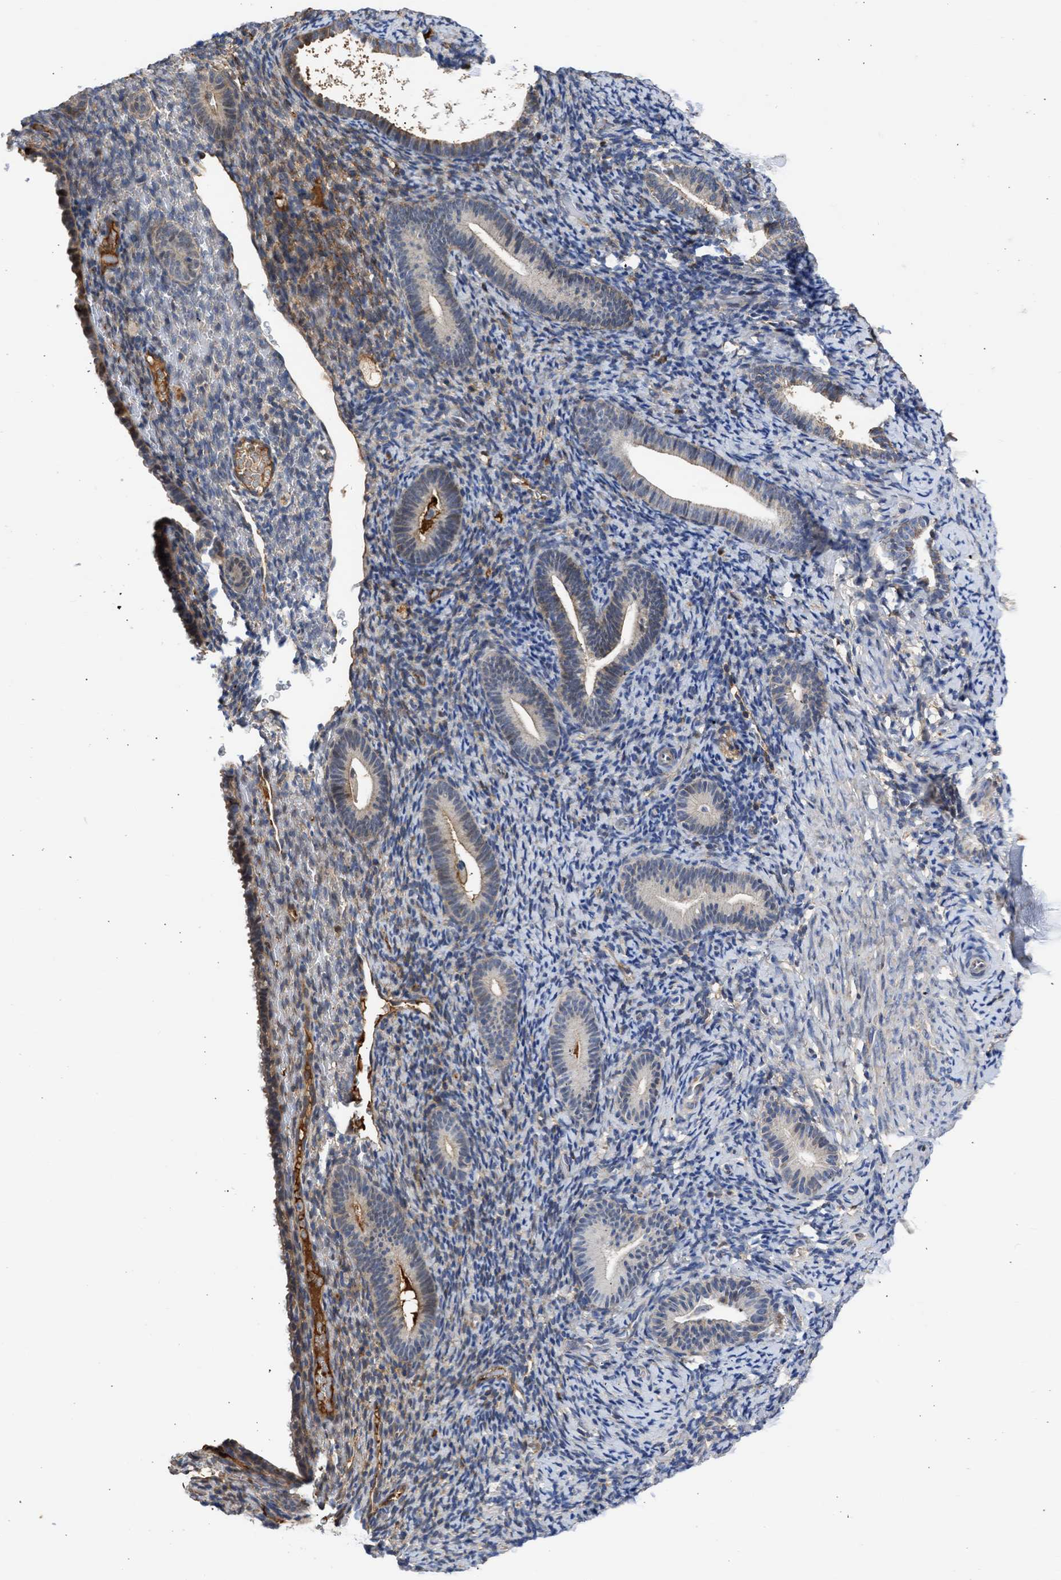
{"staining": {"intensity": "moderate", "quantity": "<25%", "location": "cytoplasmic/membranous"}, "tissue": "endometrium", "cell_type": "Cells in endometrial stroma", "image_type": "normal", "snomed": [{"axis": "morphology", "description": "Normal tissue, NOS"}, {"axis": "topography", "description": "Endometrium"}], "caption": "A photomicrograph of human endometrium stained for a protein reveals moderate cytoplasmic/membranous brown staining in cells in endometrial stroma.", "gene": "MAS1L", "patient": {"sex": "female", "age": 51}}